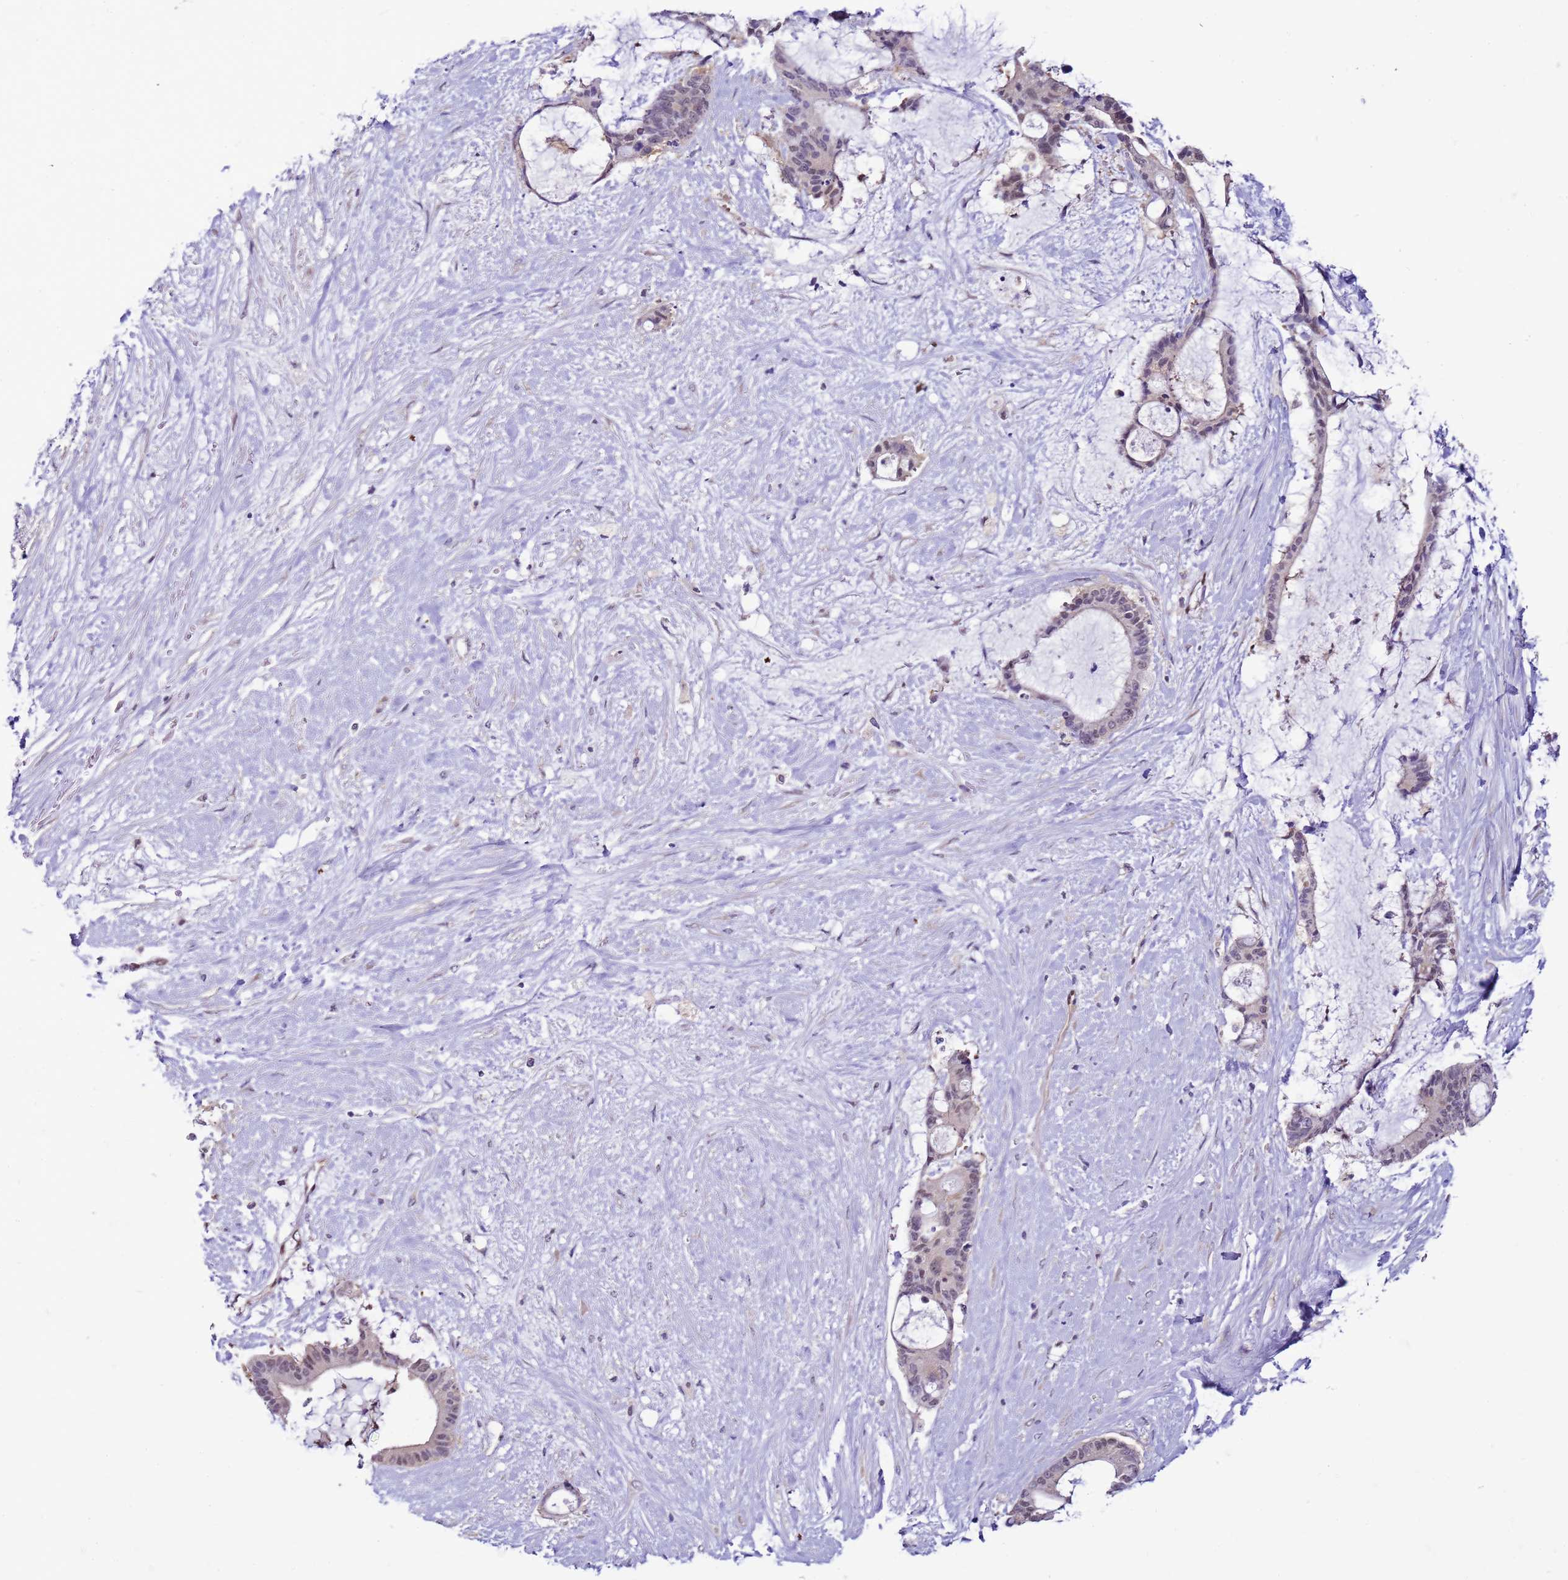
{"staining": {"intensity": "weak", "quantity": "<25%", "location": "nuclear"}, "tissue": "liver cancer", "cell_type": "Tumor cells", "image_type": "cancer", "snomed": [{"axis": "morphology", "description": "Normal tissue, NOS"}, {"axis": "morphology", "description": "Cholangiocarcinoma"}, {"axis": "topography", "description": "Liver"}, {"axis": "topography", "description": "Peripheral nerve tissue"}], "caption": "IHC image of neoplastic tissue: human liver cancer stained with DAB exhibits no significant protein expression in tumor cells.", "gene": "DDI2", "patient": {"sex": "female", "age": 73}}